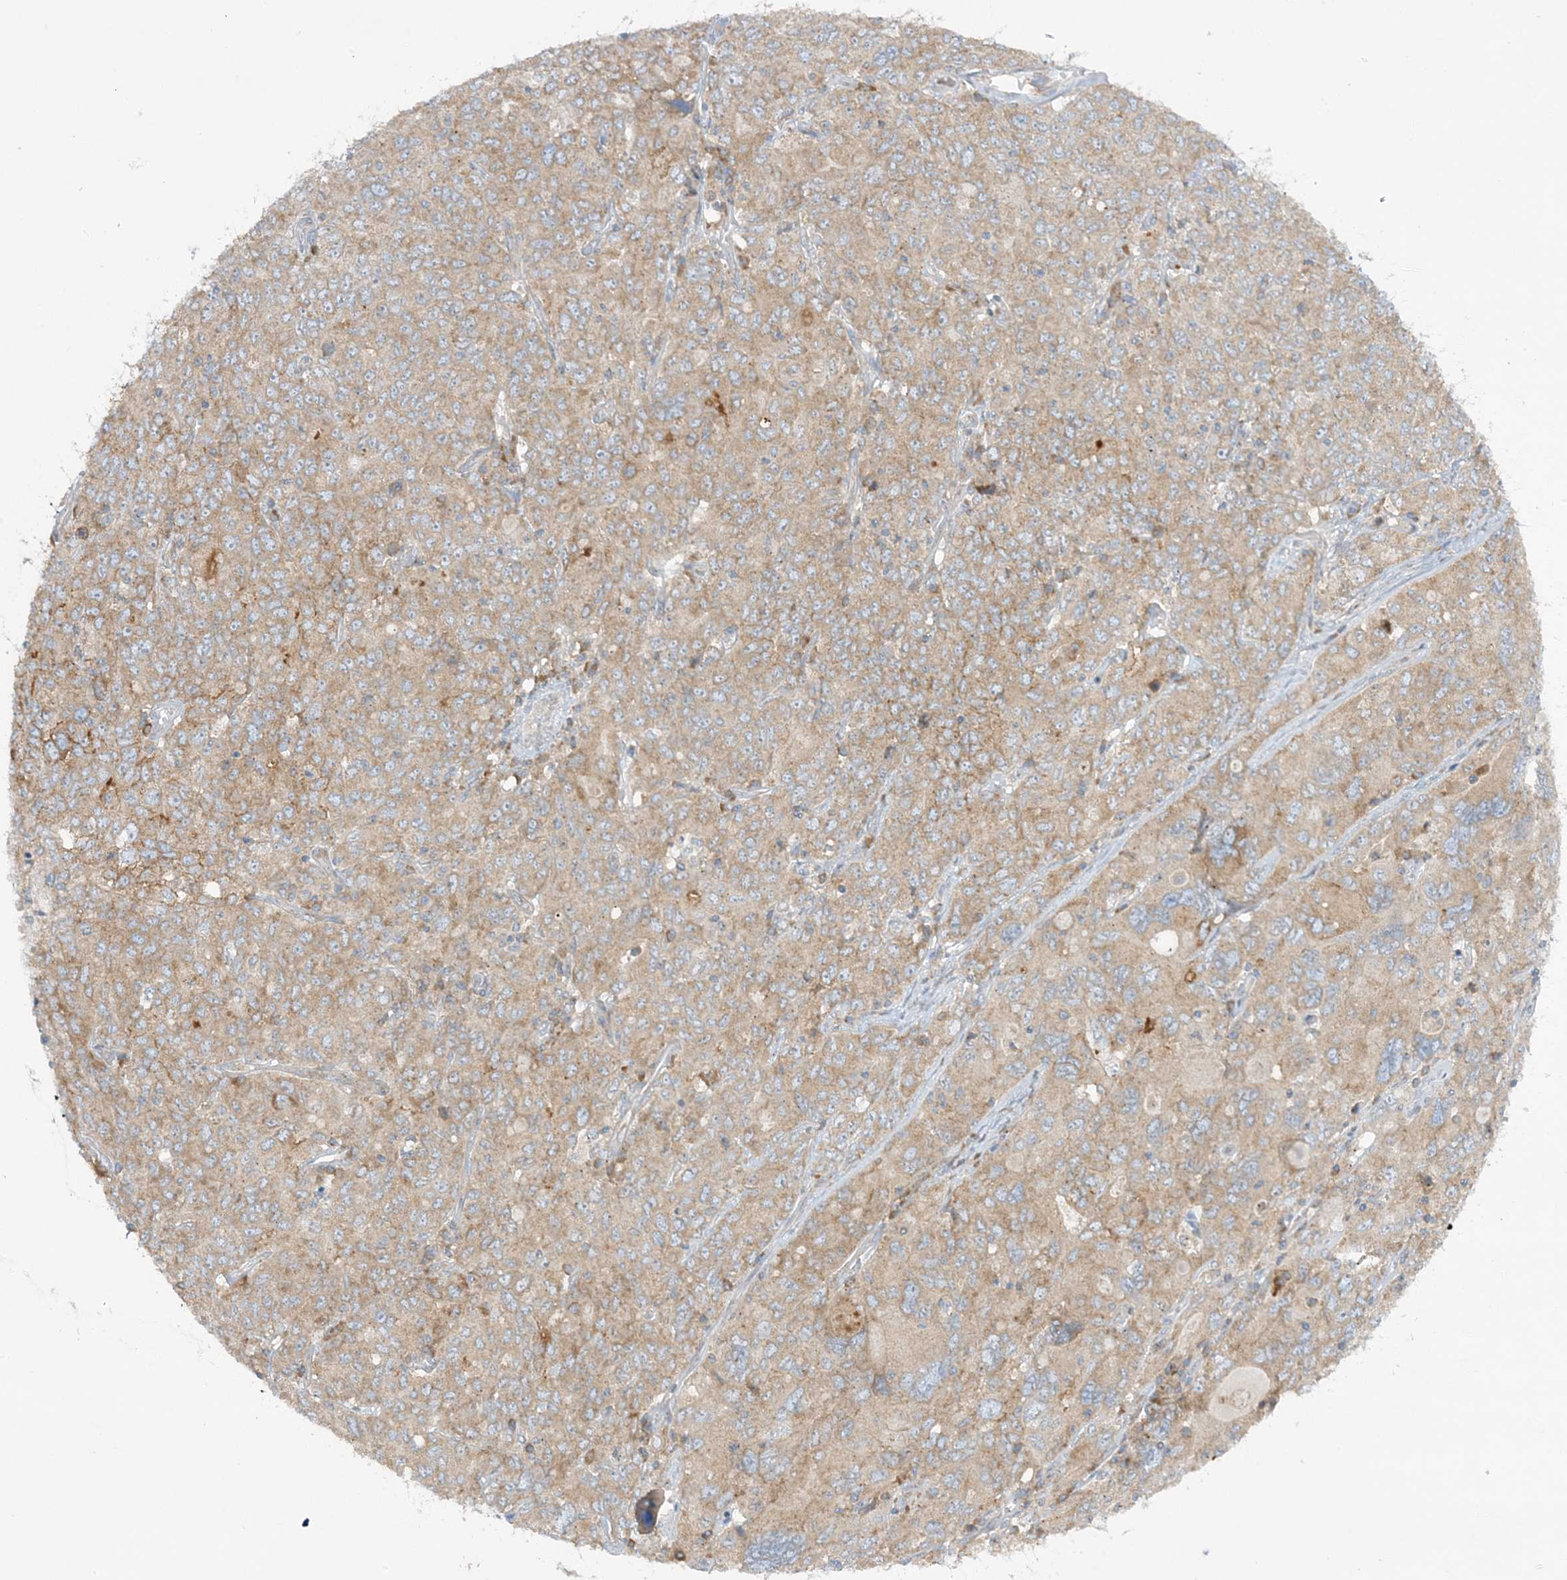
{"staining": {"intensity": "moderate", "quantity": ">75%", "location": "cytoplasmic/membranous"}, "tissue": "ovarian cancer", "cell_type": "Tumor cells", "image_type": "cancer", "snomed": [{"axis": "morphology", "description": "Carcinoma, endometroid"}, {"axis": "topography", "description": "Ovary"}], "caption": "DAB immunohistochemical staining of ovarian endometroid carcinoma exhibits moderate cytoplasmic/membranous protein staining in about >75% of tumor cells.", "gene": "RPP40", "patient": {"sex": "female", "age": 62}}